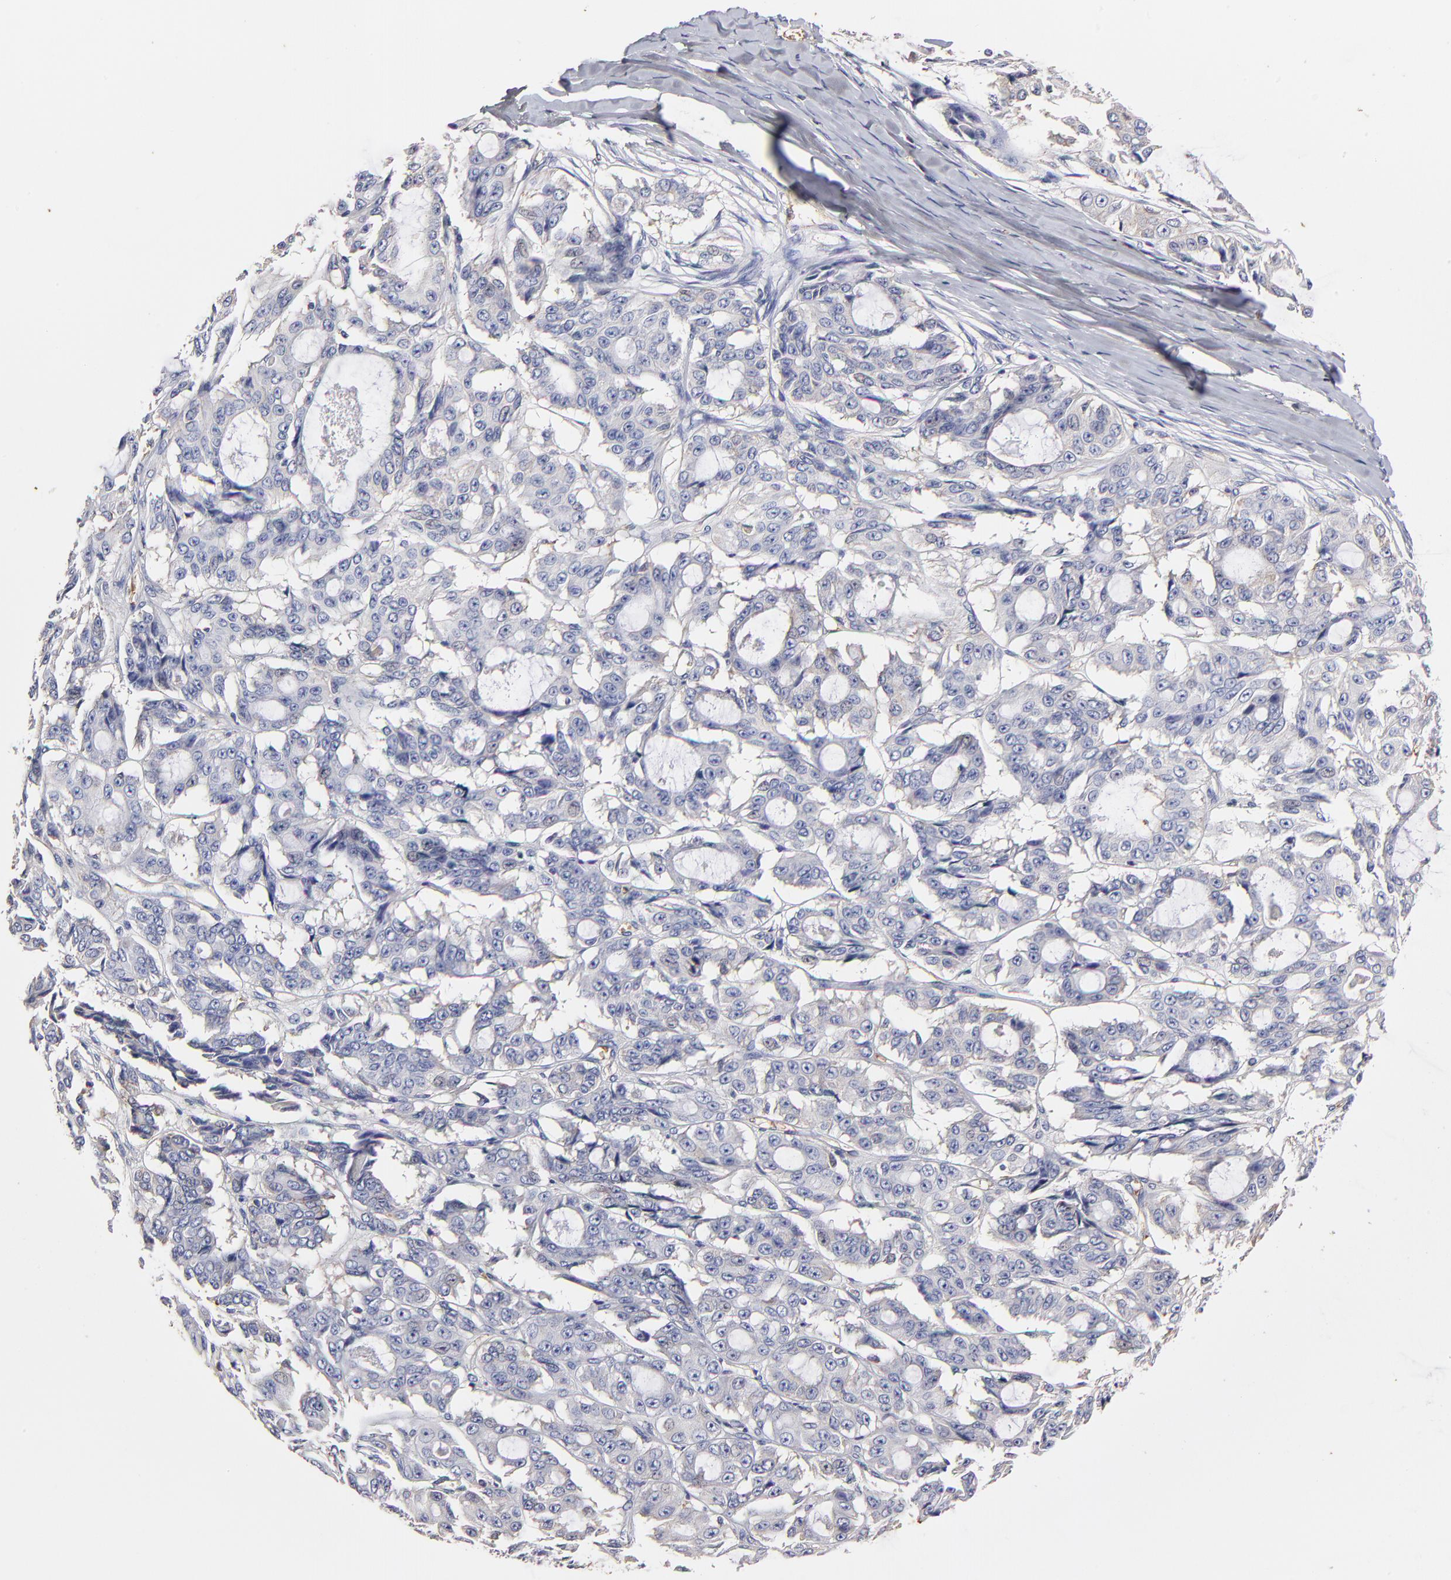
{"staining": {"intensity": "weak", "quantity": "<25%", "location": "cytoplasmic/membranous"}, "tissue": "ovarian cancer", "cell_type": "Tumor cells", "image_type": "cancer", "snomed": [{"axis": "morphology", "description": "Carcinoma, endometroid"}, {"axis": "topography", "description": "Ovary"}], "caption": "High power microscopy histopathology image of an IHC photomicrograph of ovarian cancer, revealing no significant positivity in tumor cells.", "gene": "CD2AP", "patient": {"sex": "female", "age": 61}}